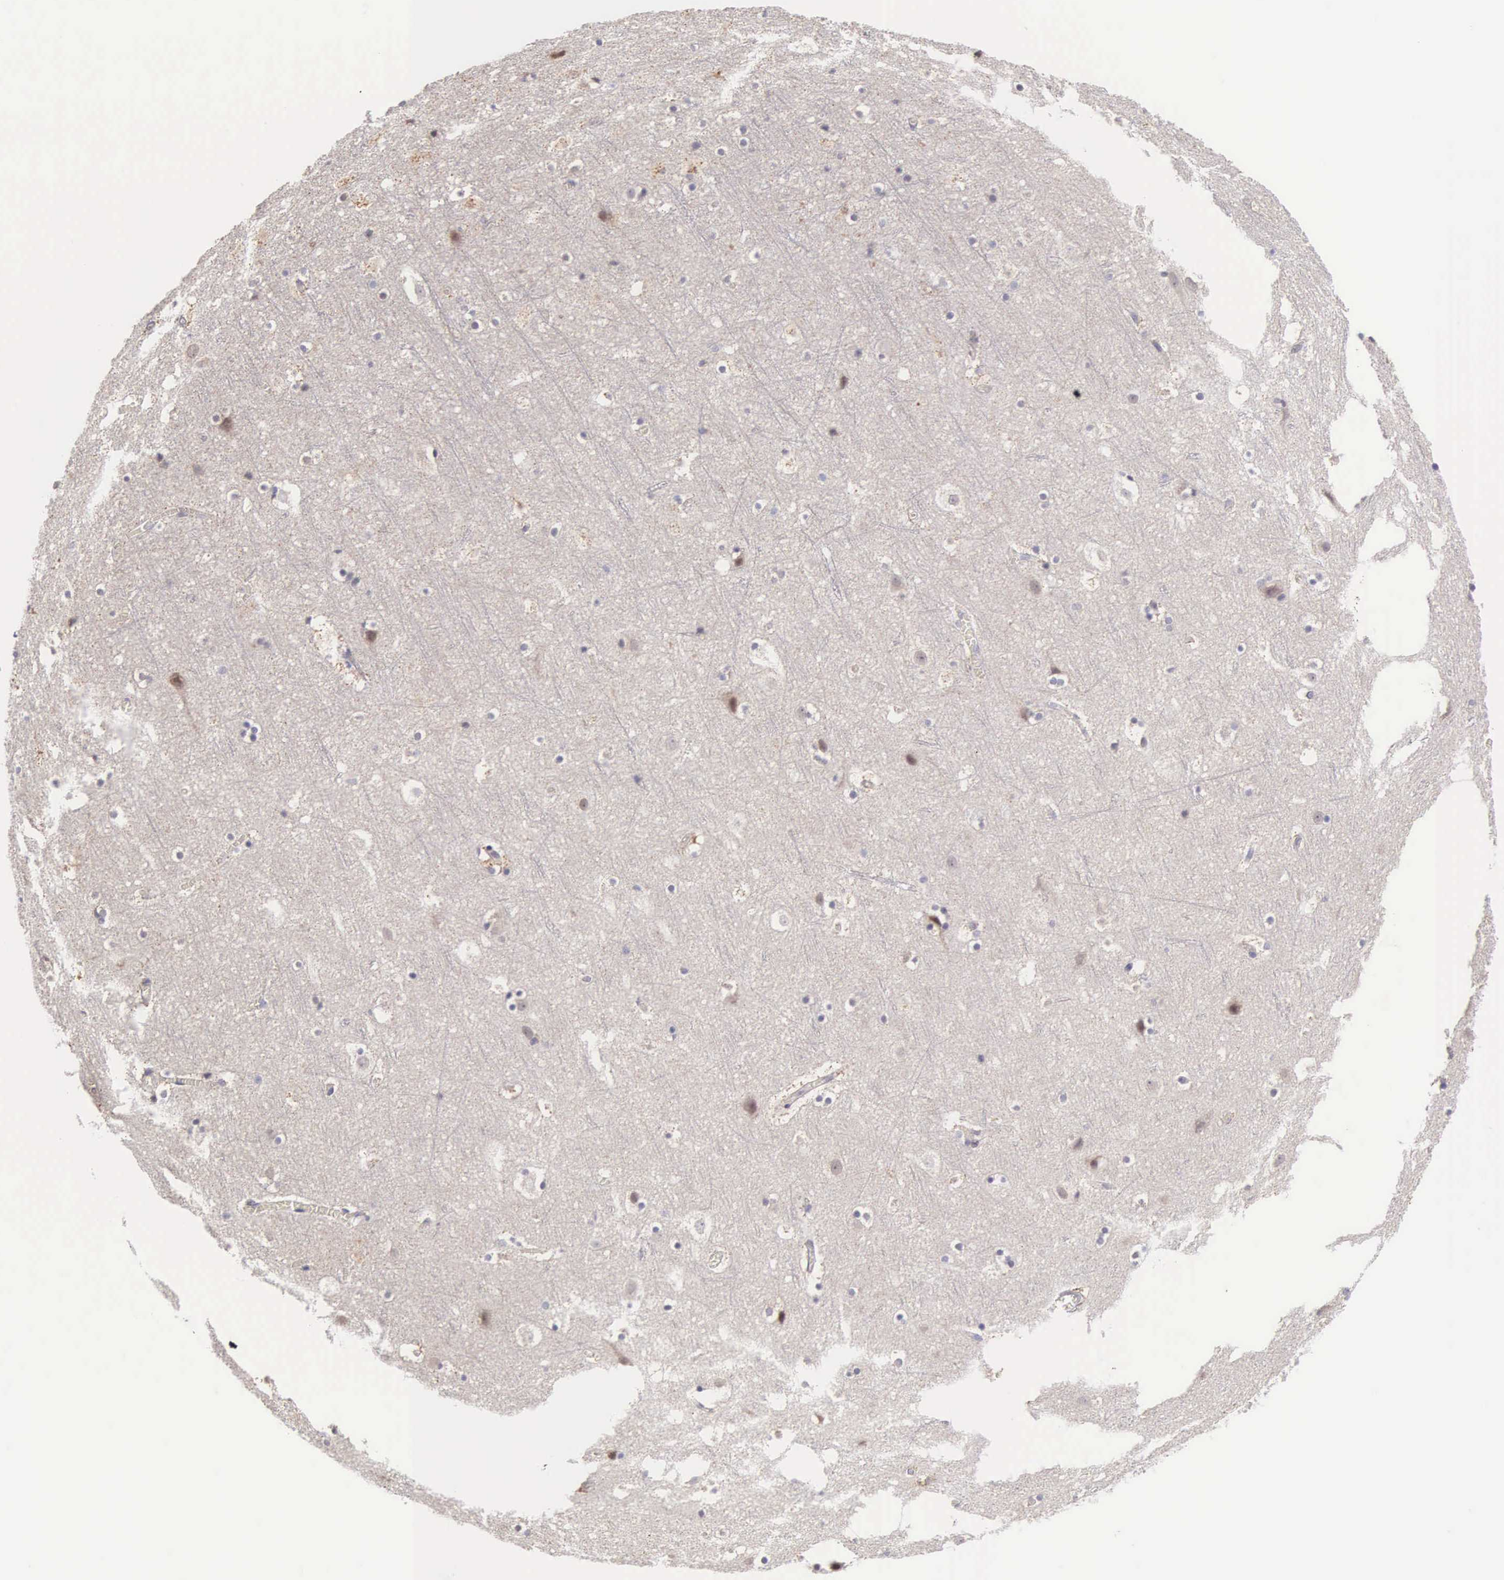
{"staining": {"intensity": "weak", "quantity": ">75%", "location": "cytoplasmic/membranous"}, "tissue": "cerebral cortex", "cell_type": "Endothelial cells", "image_type": "normal", "snomed": [{"axis": "morphology", "description": "Normal tissue, NOS"}, {"axis": "topography", "description": "Cerebral cortex"}], "caption": "IHC (DAB) staining of unremarkable cerebral cortex exhibits weak cytoplasmic/membranous protein staining in approximately >75% of endothelial cells.", "gene": "PIR", "patient": {"sex": "male", "age": 45}}